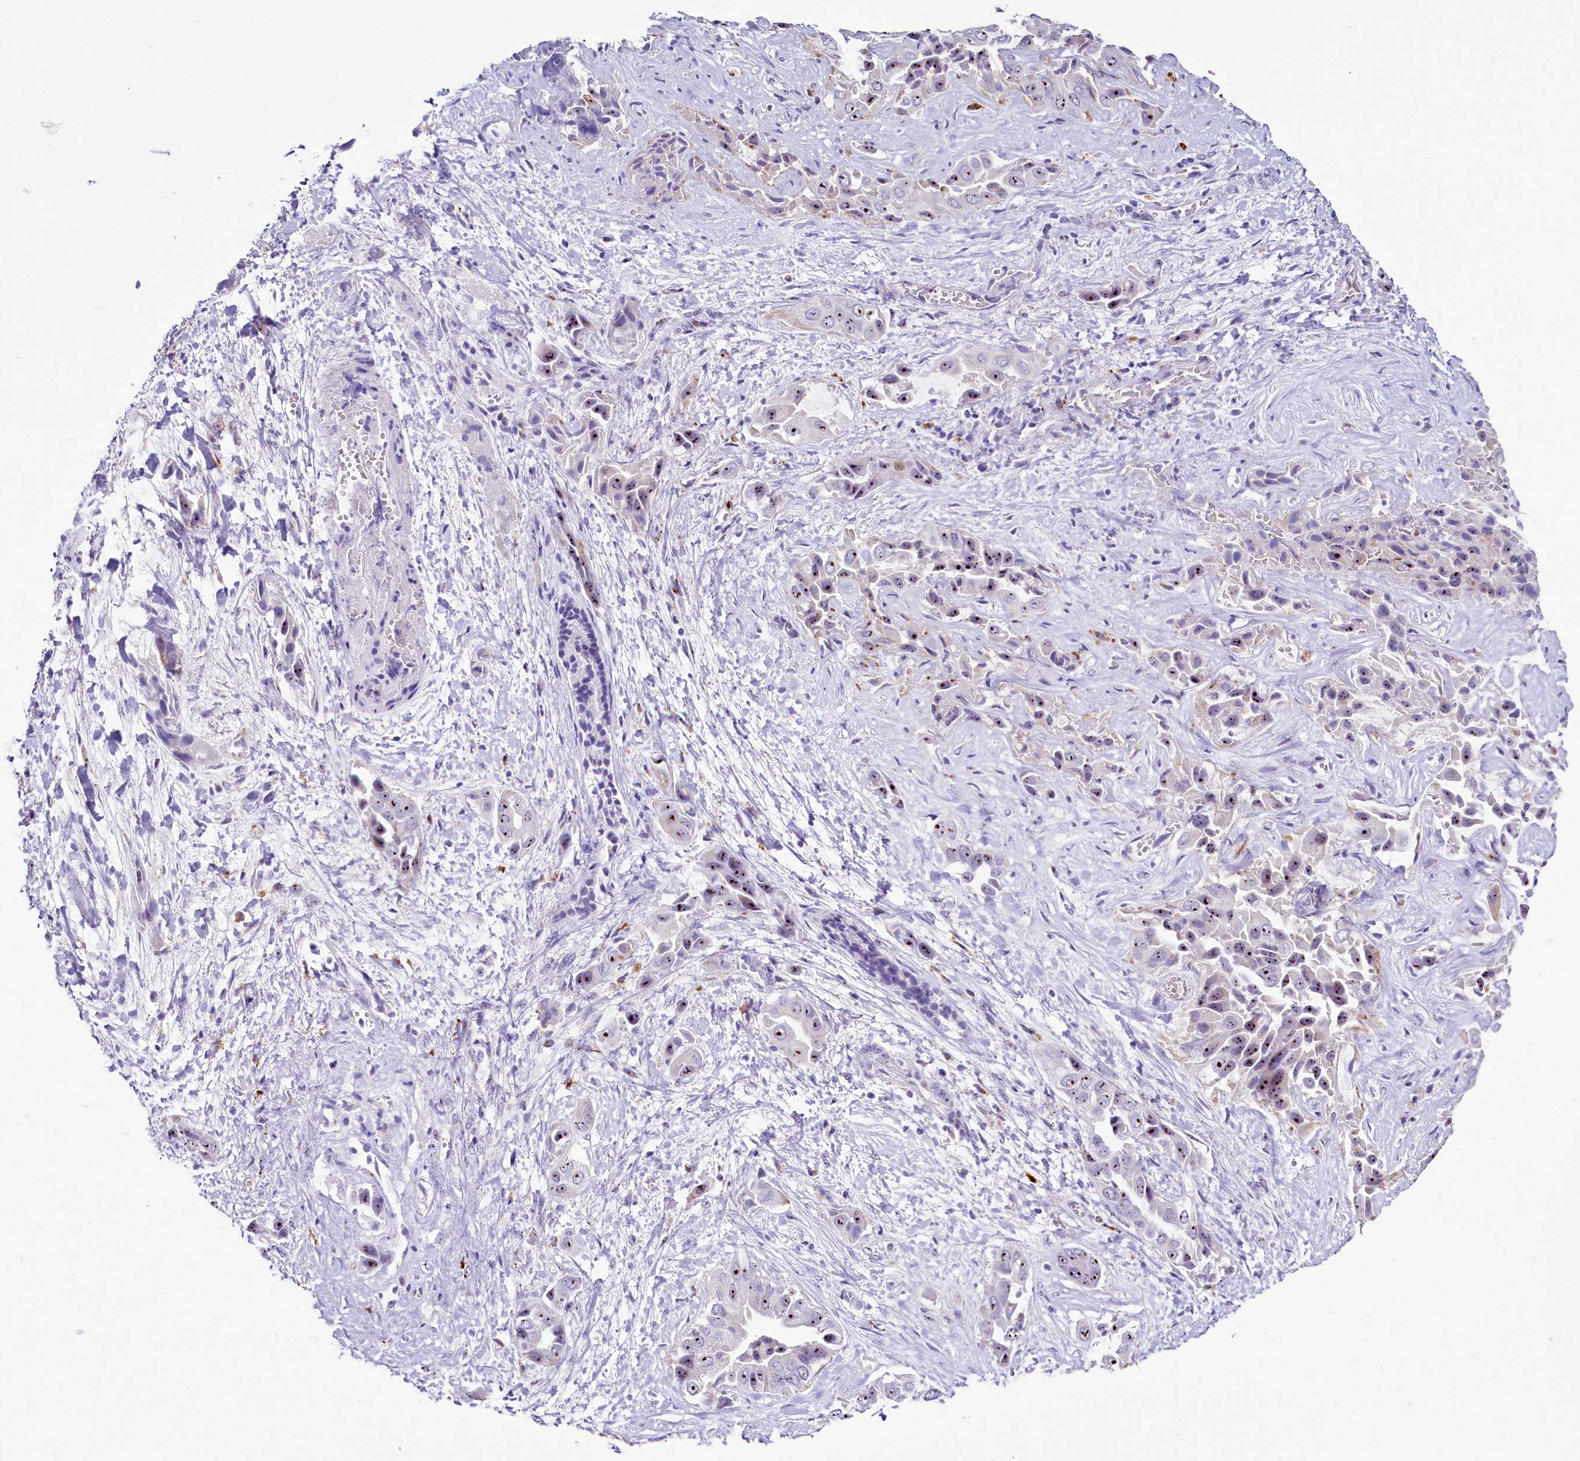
{"staining": {"intensity": "strong", "quantity": ">75%", "location": "nuclear"}, "tissue": "liver cancer", "cell_type": "Tumor cells", "image_type": "cancer", "snomed": [{"axis": "morphology", "description": "Cholangiocarcinoma"}, {"axis": "topography", "description": "Liver"}], "caption": "Immunohistochemistry (DAB (3,3'-diaminobenzidine)) staining of human liver cholangiocarcinoma shows strong nuclear protein staining in approximately >75% of tumor cells.", "gene": "SH3TC2", "patient": {"sex": "female", "age": 52}}